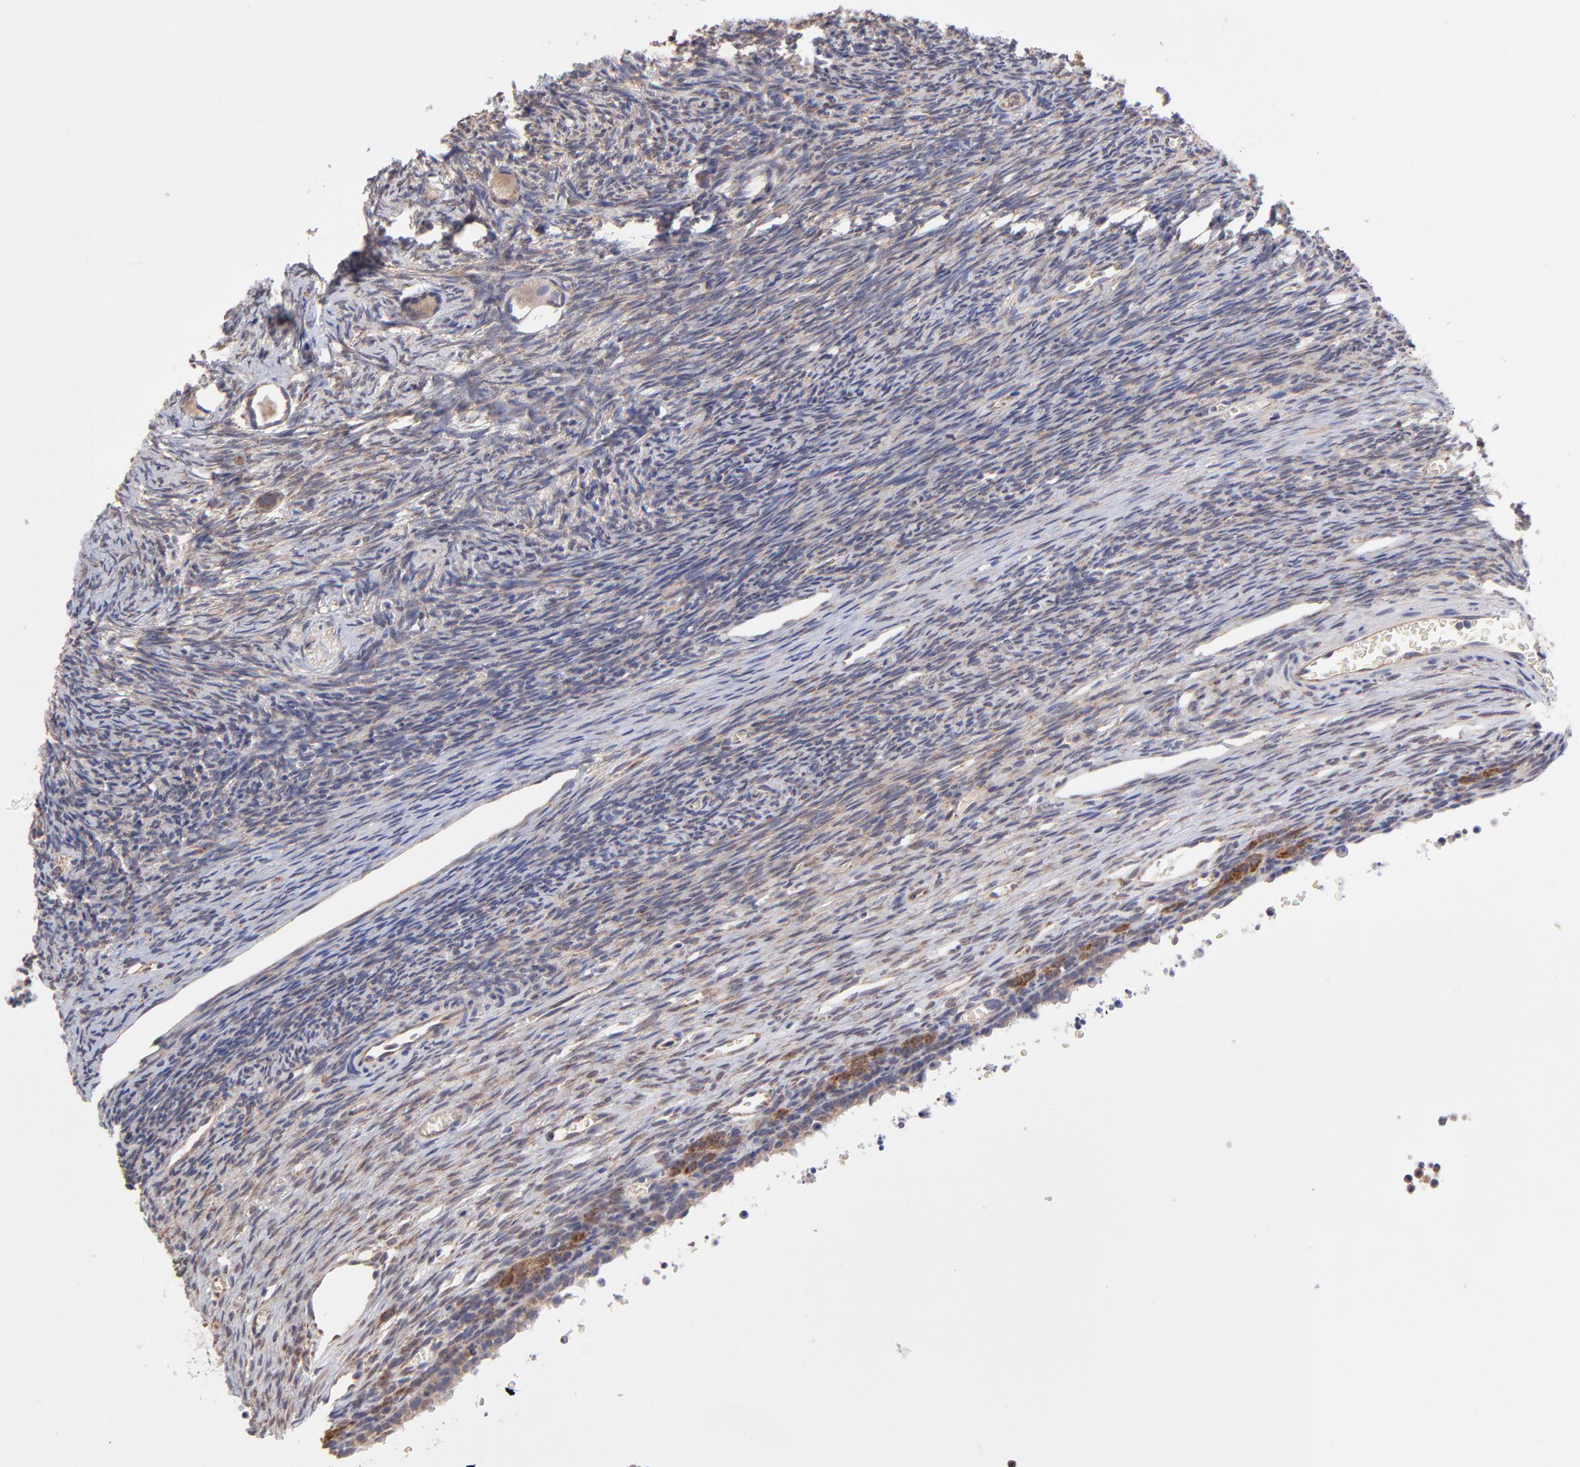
{"staining": {"intensity": "moderate", "quantity": ">75%", "location": "cytoplasmic/membranous"}, "tissue": "ovary", "cell_type": "Follicle cells", "image_type": "normal", "snomed": [{"axis": "morphology", "description": "Normal tissue, NOS"}, {"axis": "topography", "description": "Ovary"}], "caption": "Follicle cells demonstrate moderate cytoplasmic/membranous positivity in about >75% of cells in unremarkable ovary.", "gene": "UBE2H", "patient": {"sex": "female", "age": 27}}